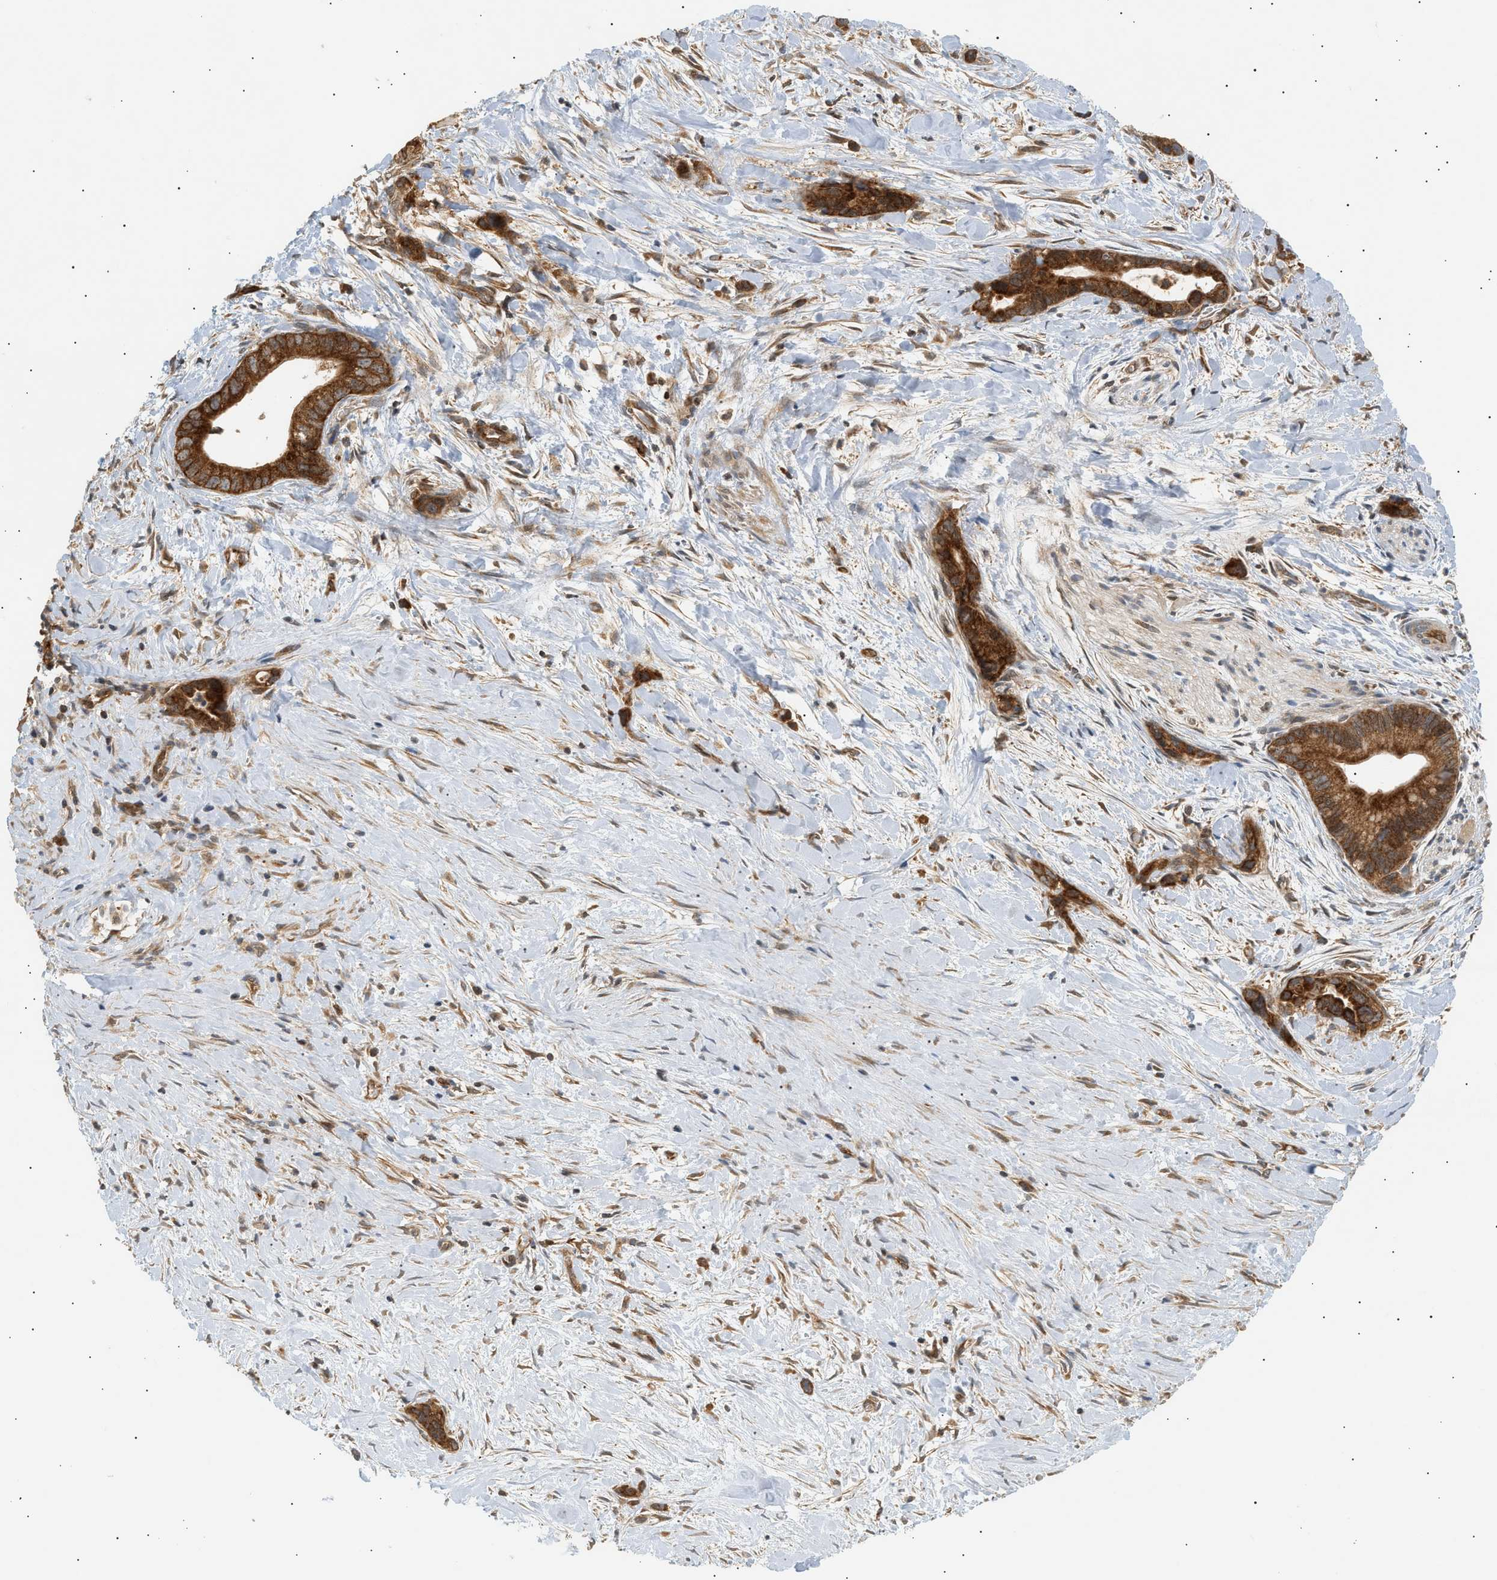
{"staining": {"intensity": "strong", "quantity": ">75%", "location": "cytoplasmic/membranous"}, "tissue": "liver cancer", "cell_type": "Tumor cells", "image_type": "cancer", "snomed": [{"axis": "morphology", "description": "Cholangiocarcinoma"}, {"axis": "topography", "description": "Liver"}], "caption": "Protein staining by immunohistochemistry demonstrates strong cytoplasmic/membranous positivity in approximately >75% of tumor cells in liver cancer (cholangiocarcinoma).", "gene": "SHC1", "patient": {"sex": "female", "age": 55}}